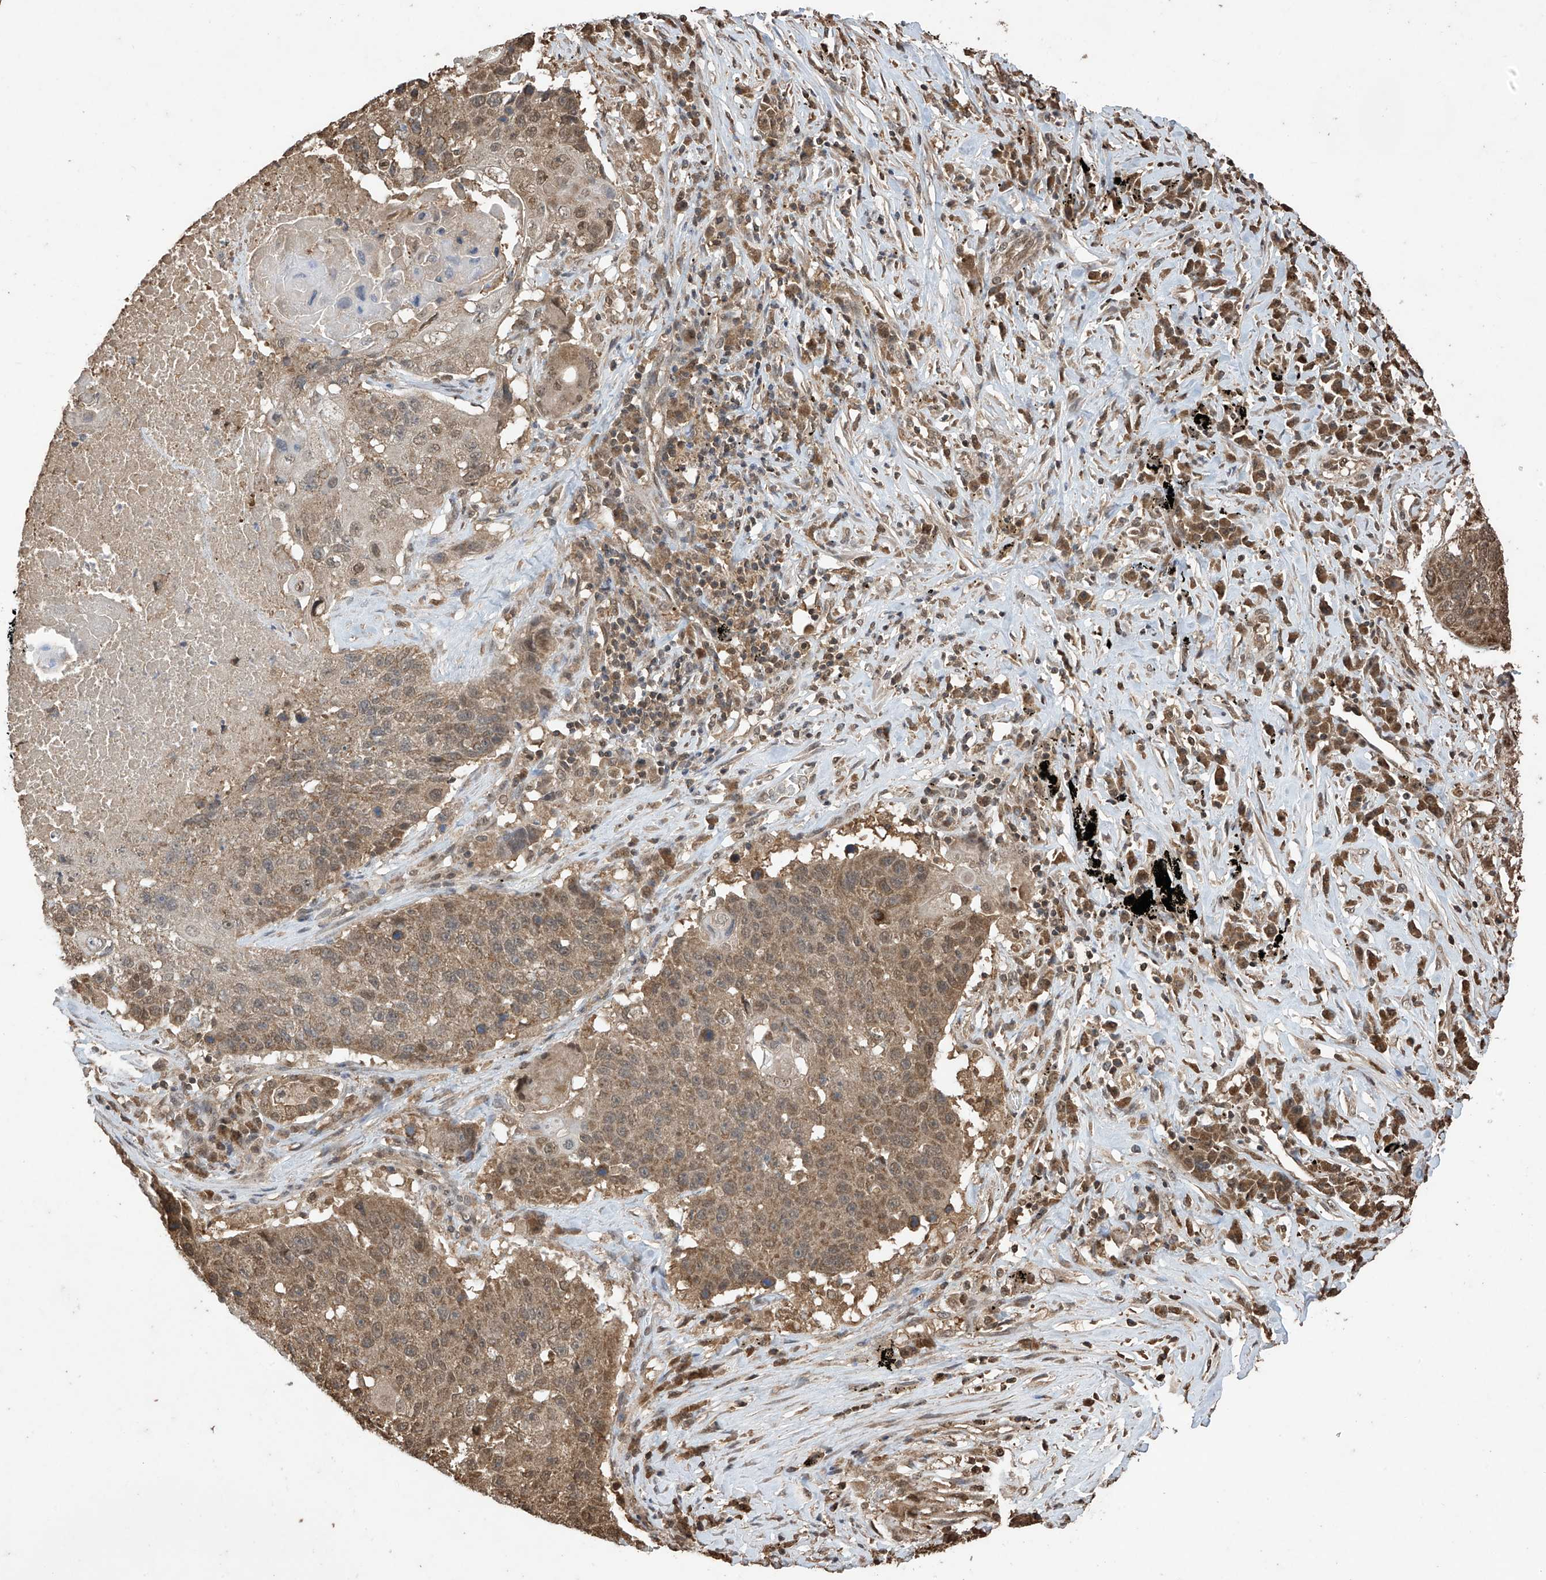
{"staining": {"intensity": "moderate", "quantity": ">75%", "location": "cytoplasmic/membranous"}, "tissue": "lung cancer", "cell_type": "Tumor cells", "image_type": "cancer", "snomed": [{"axis": "morphology", "description": "Squamous cell carcinoma, NOS"}, {"axis": "topography", "description": "Lung"}], "caption": "Immunohistochemistry (IHC) (DAB (3,3'-diaminobenzidine)) staining of human squamous cell carcinoma (lung) displays moderate cytoplasmic/membranous protein staining in approximately >75% of tumor cells. The staining is performed using DAB brown chromogen to label protein expression. The nuclei are counter-stained blue using hematoxylin.", "gene": "PNPT1", "patient": {"sex": "male", "age": 61}}